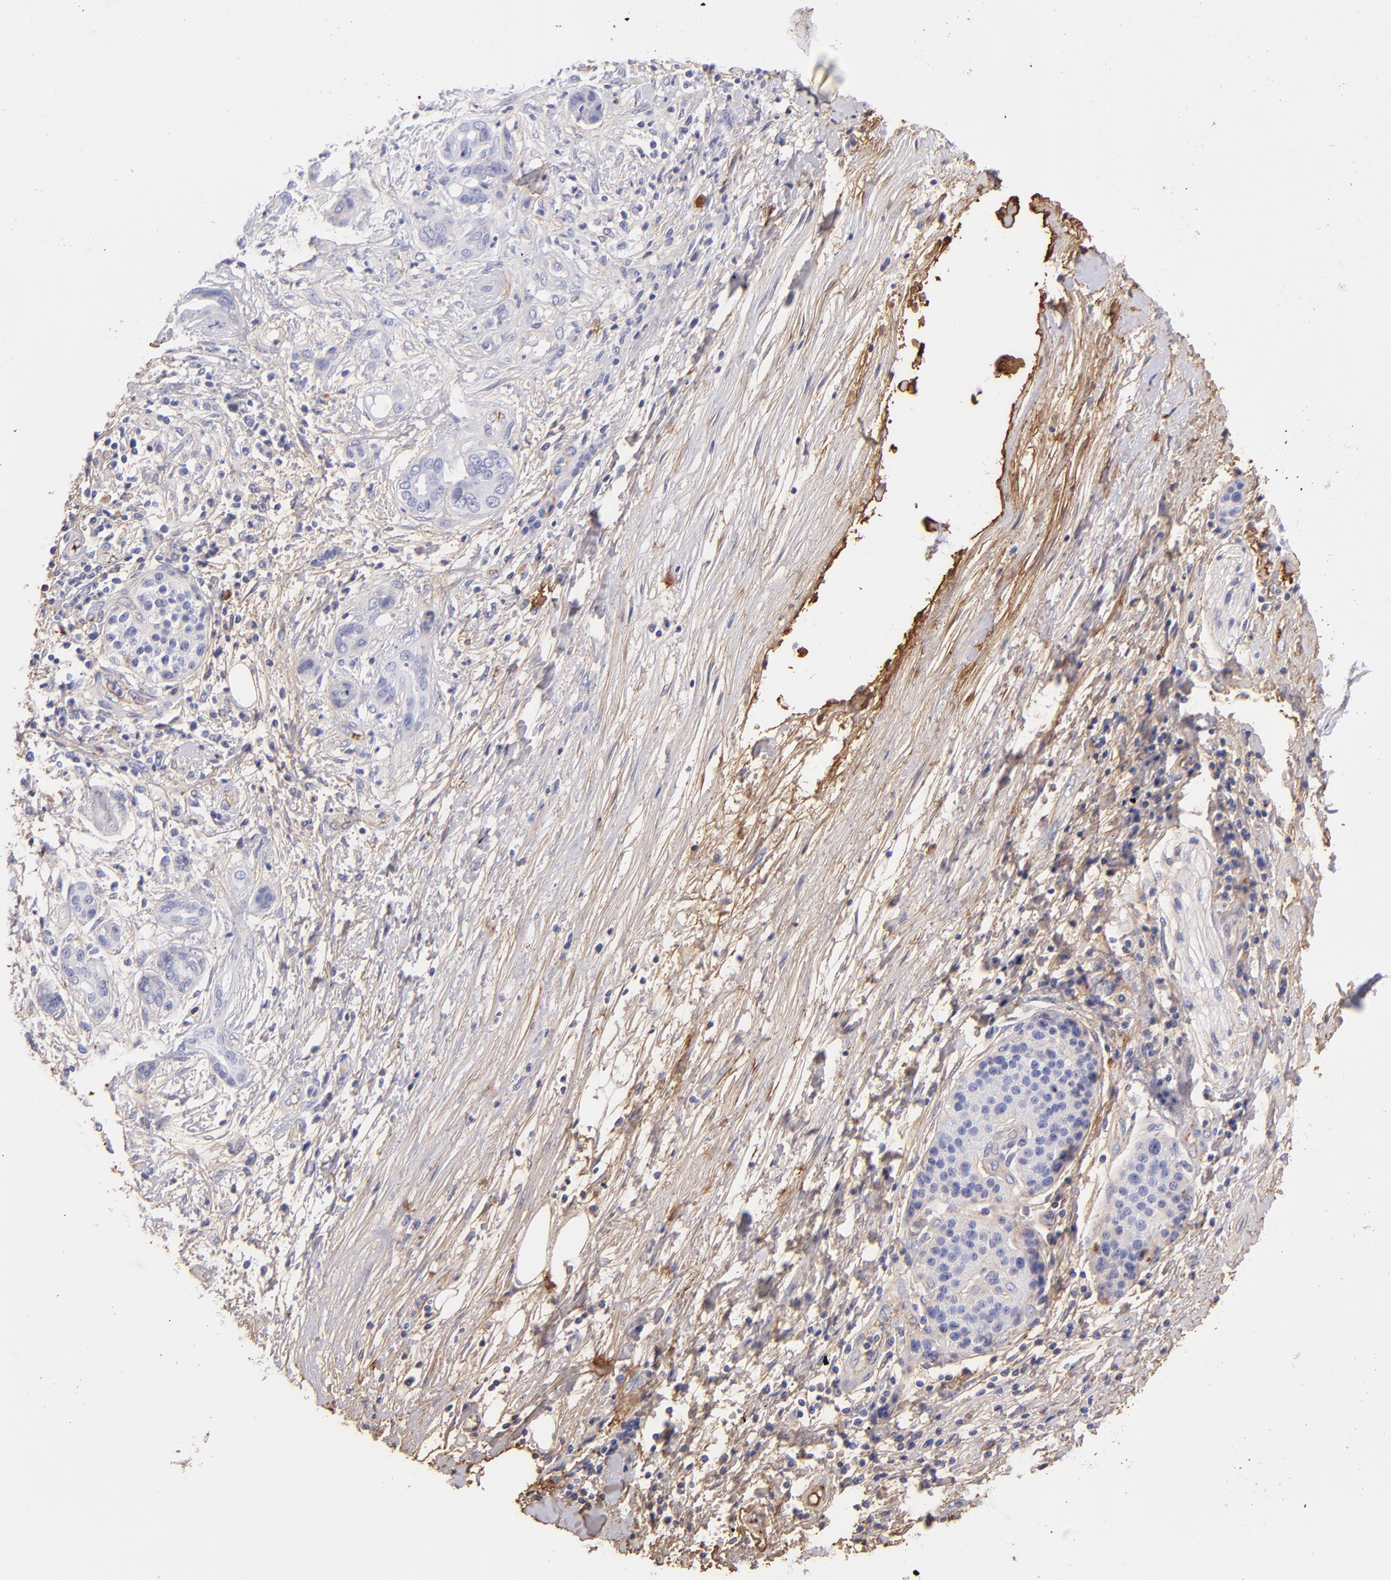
{"staining": {"intensity": "negative", "quantity": "none", "location": "none"}, "tissue": "pancreatic cancer", "cell_type": "Tumor cells", "image_type": "cancer", "snomed": [{"axis": "morphology", "description": "Adenocarcinoma, NOS"}, {"axis": "topography", "description": "Pancreas"}], "caption": "DAB (3,3'-diaminobenzidine) immunohistochemical staining of pancreatic cancer (adenocarcinoma) displays no significant positivity in tumor cells.", "gene": "FGB", "patient": {"sex": "female", "age": 70}}